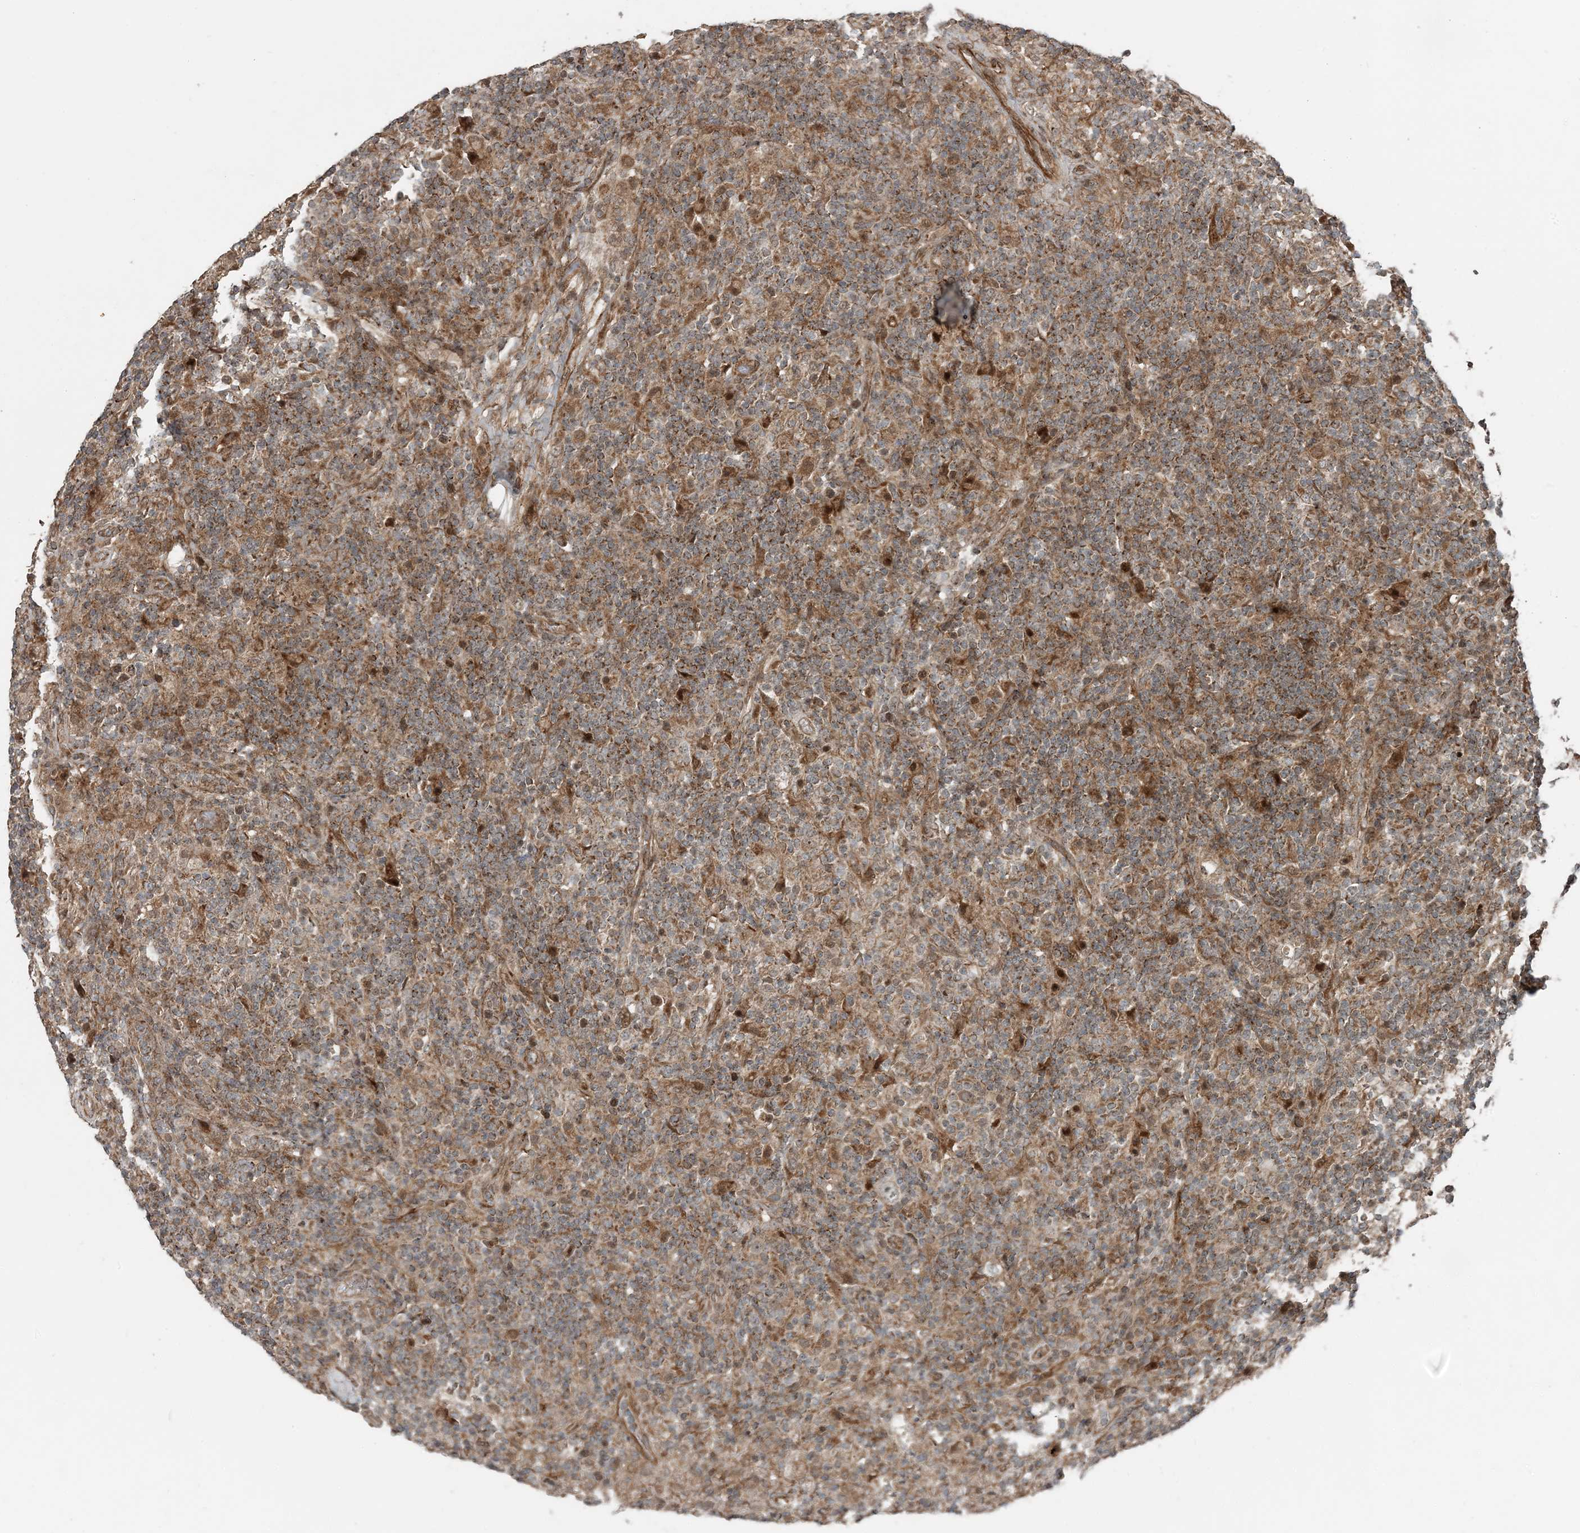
{"staining": {"intensity": "negative", "quantity": "none", "location": "none"}, "tissue": "lymphoma", "cell_type": "Tumor cells", "image_type": "cancer", "snomed": [{"axis": "morphology", "description": "Hodgkin's disease, NOS"}, {"axis": "topography", "description": "Lymph node"}], "caption": "IHC micrograph of human lymphoma stained for a protein (brown), which demonstrates no staining in tumor cells.", "gene": "EDEM2", "patient": {"sex": "male", "age": 70}}